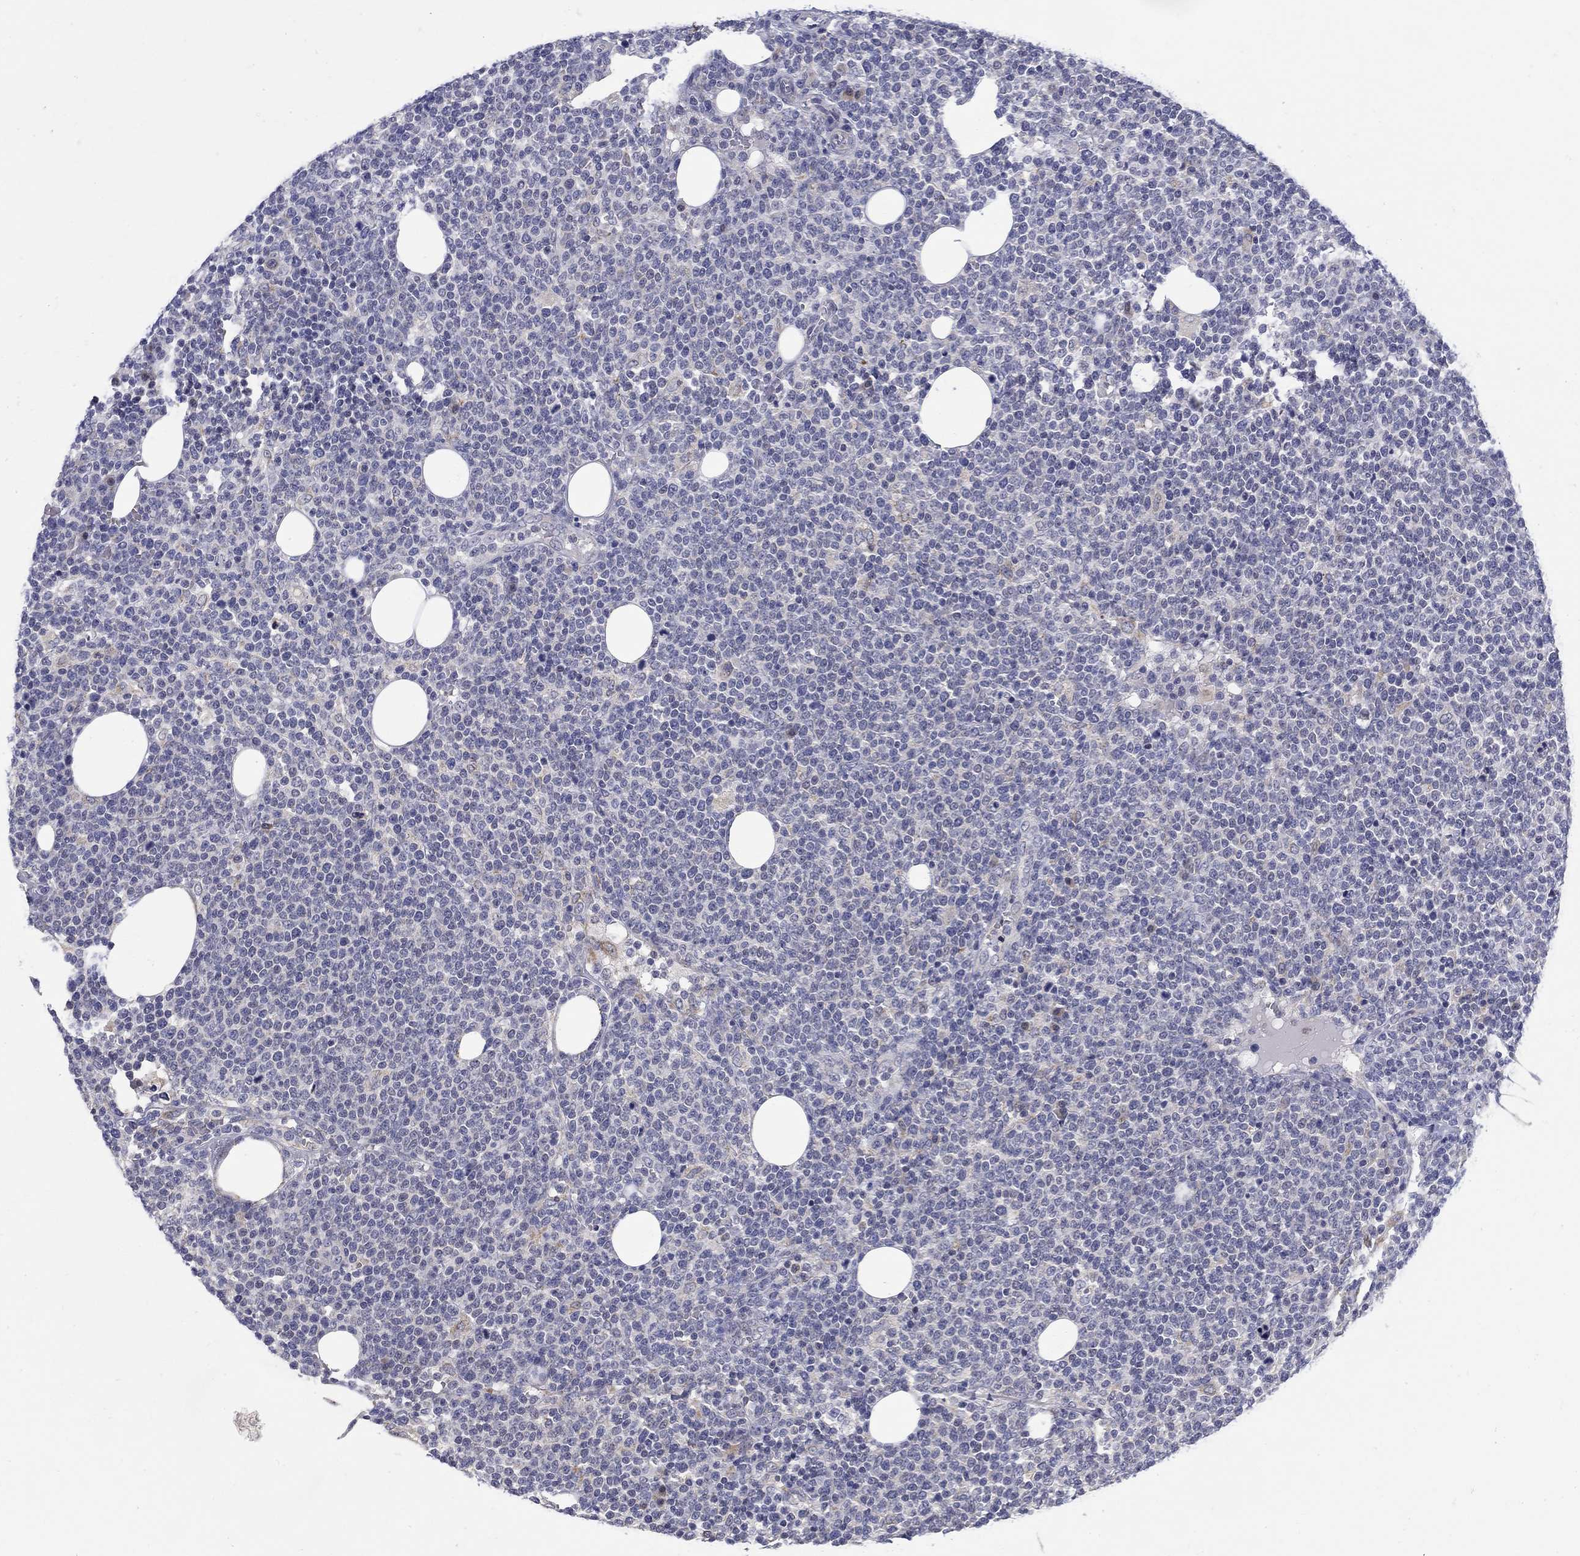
{"staining": {"intensity": "negative", "quantity": "none", "location": "none"}, "tissue": "lymphoma", "cell_type": "Tumor cells", "image_type": "cancer", "snomed": [{"axis": "morphology", "description": "Malignant lymphoma, non-Hodgkin's type, High grade"}, {"axis": "topography", "description": "Lymph node"}], "caption": "Micrograph shows no protein staining in tumor cells of malignant lymphoma, non-Hodgkin's type (high-grade) tissue.", "gene": "ABCA4", "patient": {"sex": "male", "age": 61}}